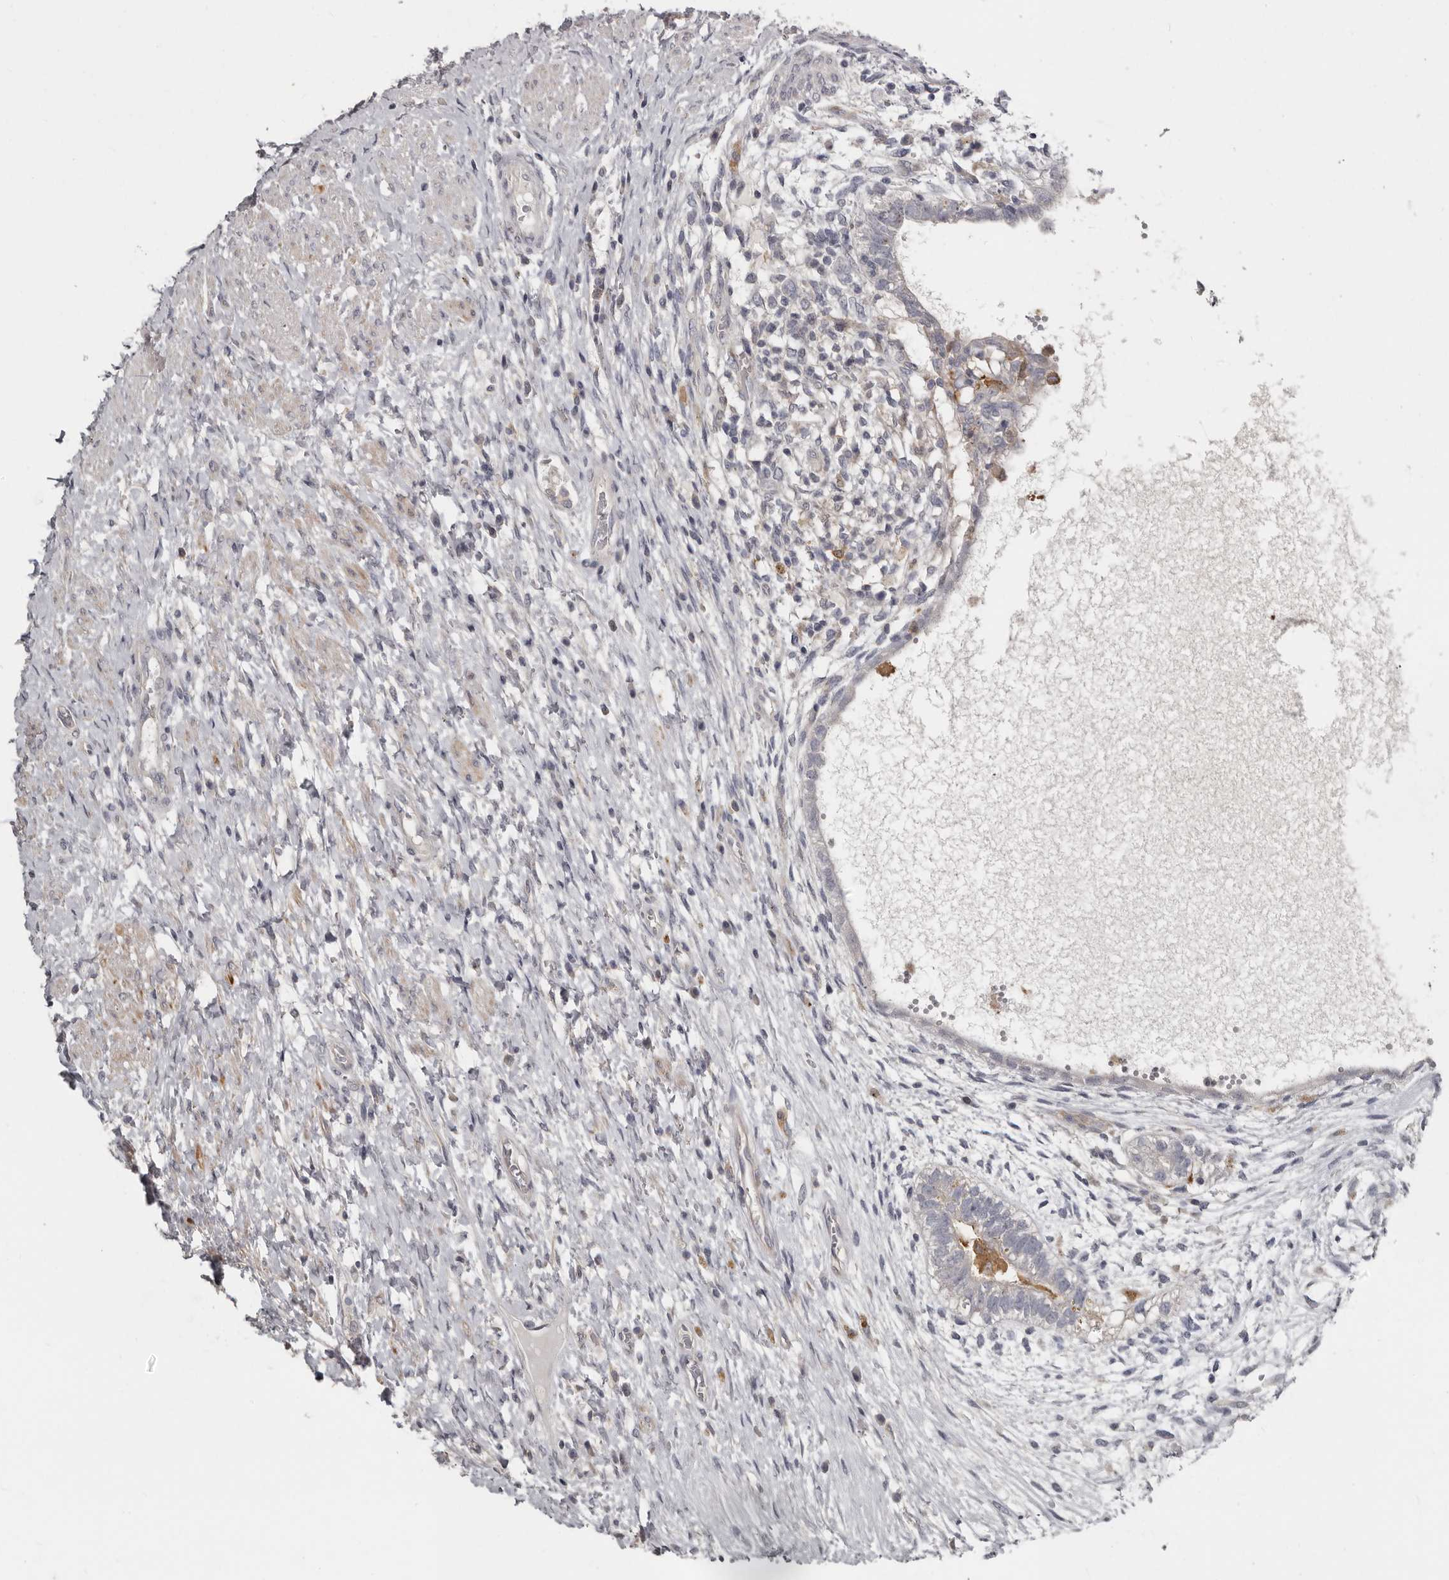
{"staining": {"intensity": "weak", "quantity": "<25%", "location": "cytoplasmic/membranous"}, "tissue": "testis cancer", "cell_type": "Tumor cells", "image_type": "cancer", "snomed": [{"axis": "morphology", "description": "Carcinoma, Embryonal, NOS"}, {"axis": "topography", "description": "Testis"}], "caption": "This is a photomicrograph of IHC staining of embryonal carcinoma (testis), which shows no positivity in tumor cells. (DAB (3,3'-diaminobenzidine) IHC, high magnification).", "gene": "KCNJ8", "patient": {"sex": "male", "age": 26}}